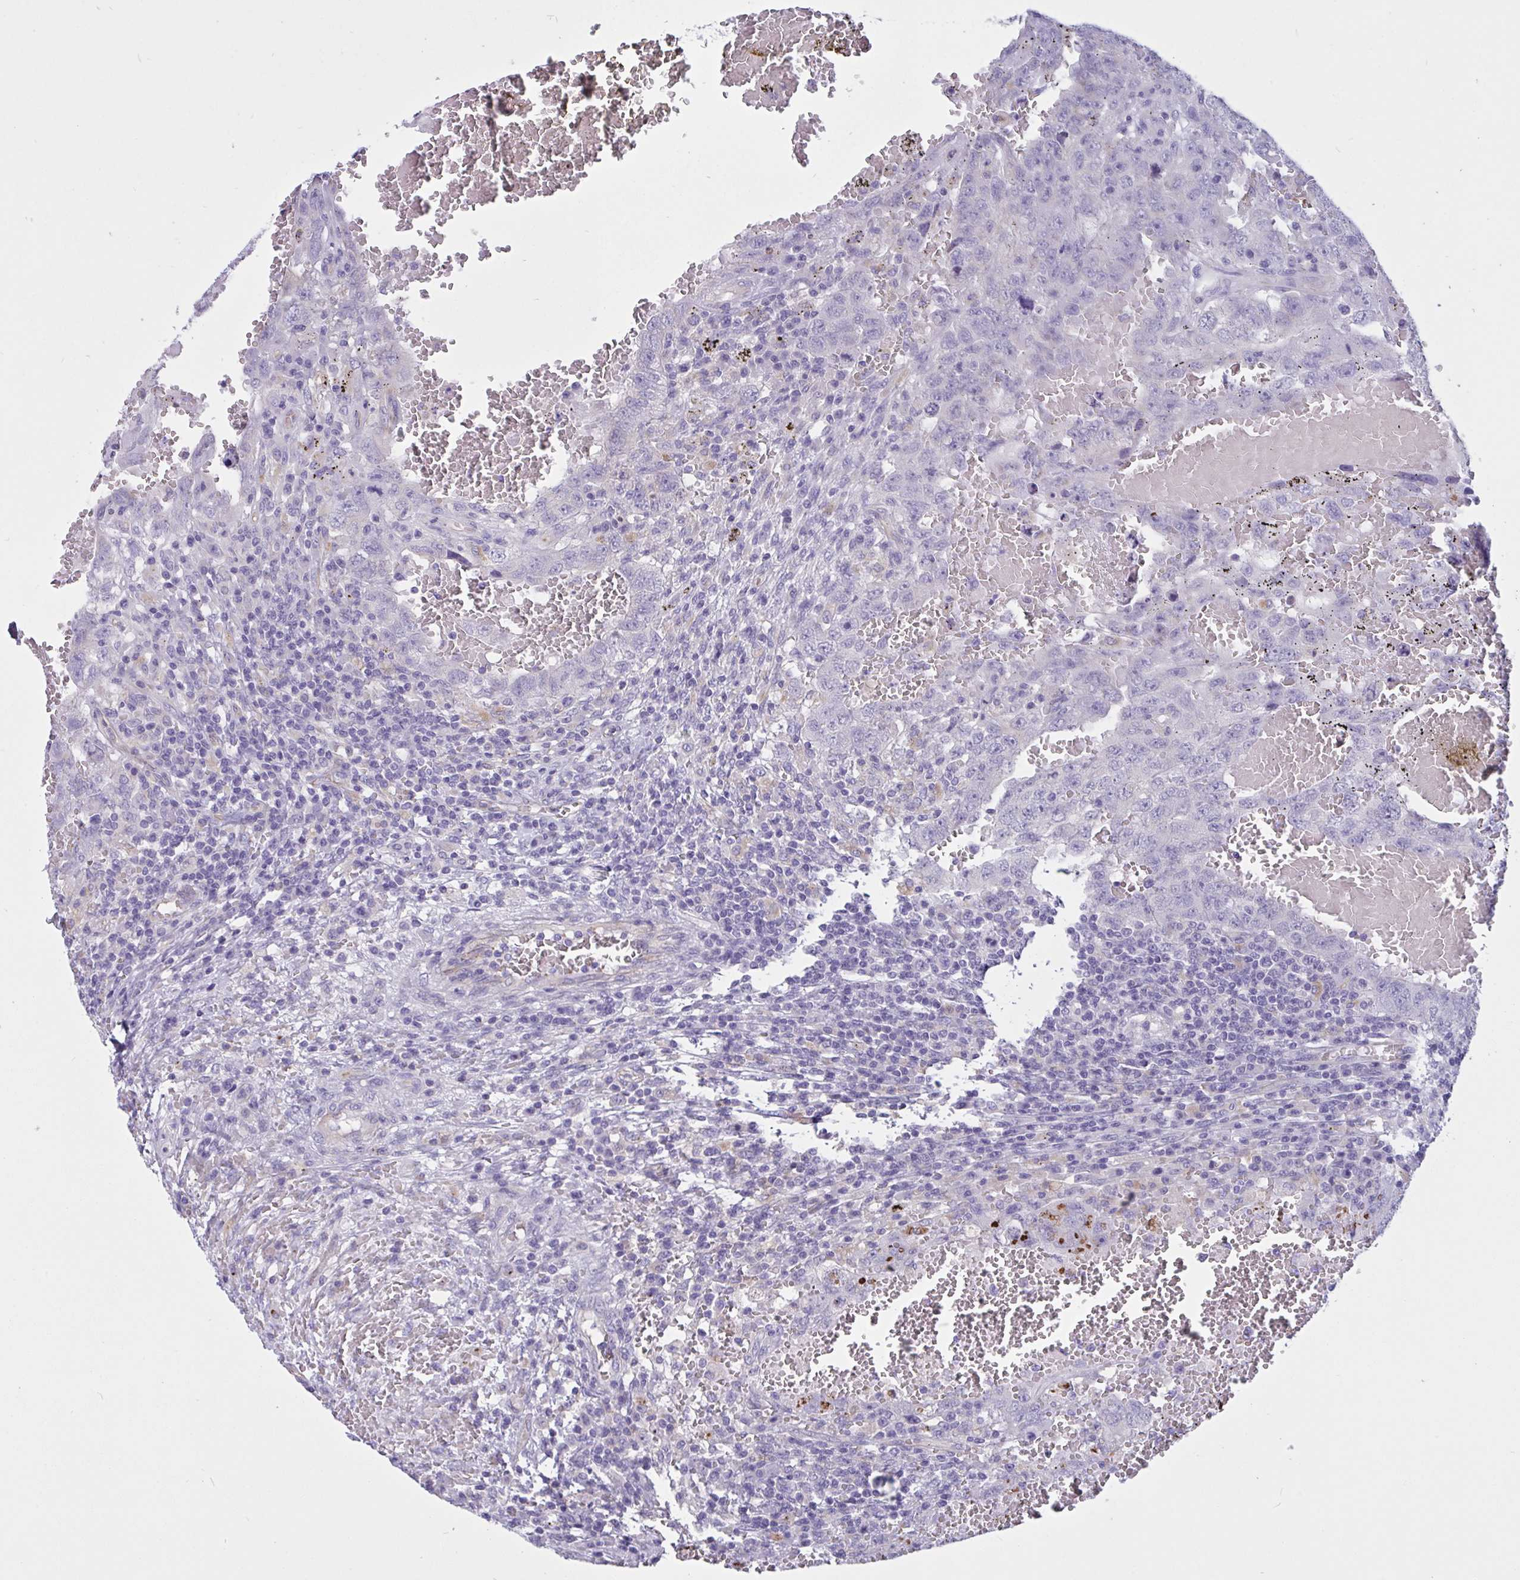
{"staining": {"intensity": "negative", "quantity": "none", "location": "none"}, "tissue": "testis cancer", "cell_type": "Tumor cells", "image_type": "cancer", "snomed": [{"axis": "morphology", "description": "Carcinoma, Embryonal, NOS"}, {"axis": "topography", "description": "Testis"}], "caption": "There is no significant expression in tumor cells of testis embryonal carcinoma. (Brightfield microscopy of DAB (3,3'-diaminobenzidine) immunohistochemistry at high magnification).", "gene": "RPL22L1", "patient": {"sex": "male", "age": 26}}